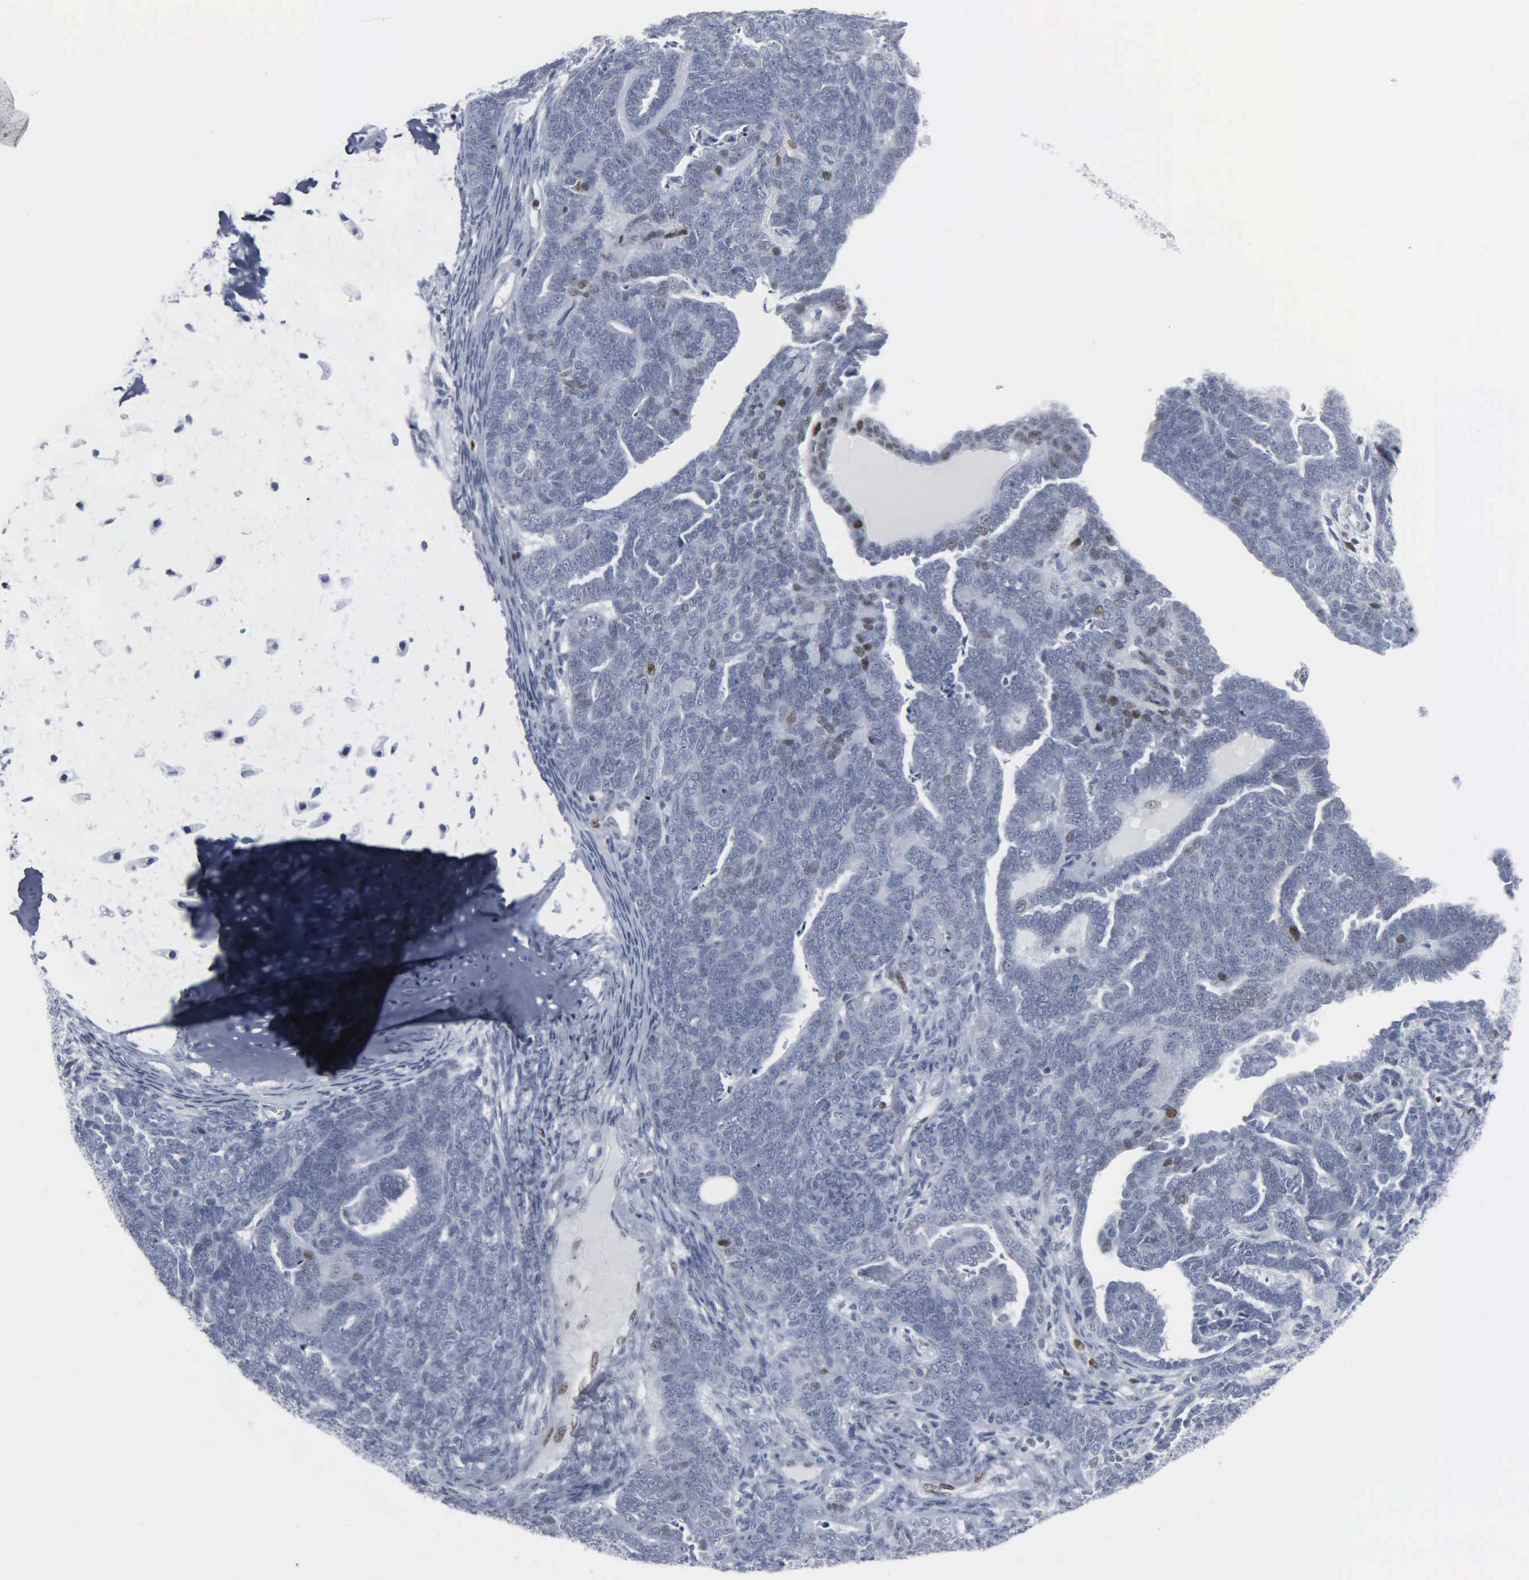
{"staining": {"intensity": "moderate", "quantity": "<25%", "location": "nuclear"}, "tissue": "endometrial cancer", "cell_type": "Tumor cells", "image_type": "cancer", "snomed": [{"axis": "morphology", "description": "Neoplasm, malignant, NOS"}, {"axis": "topography", "description": "Endometrium"}], "caption": "Endometrial cancer (neoplasm (malignant)) stained with a brown dye reveals moderate nuclear positive staining in about <25% of tumor cells.", "gene": "CCND3", "patient": {"sex": "female", "age": 74}}